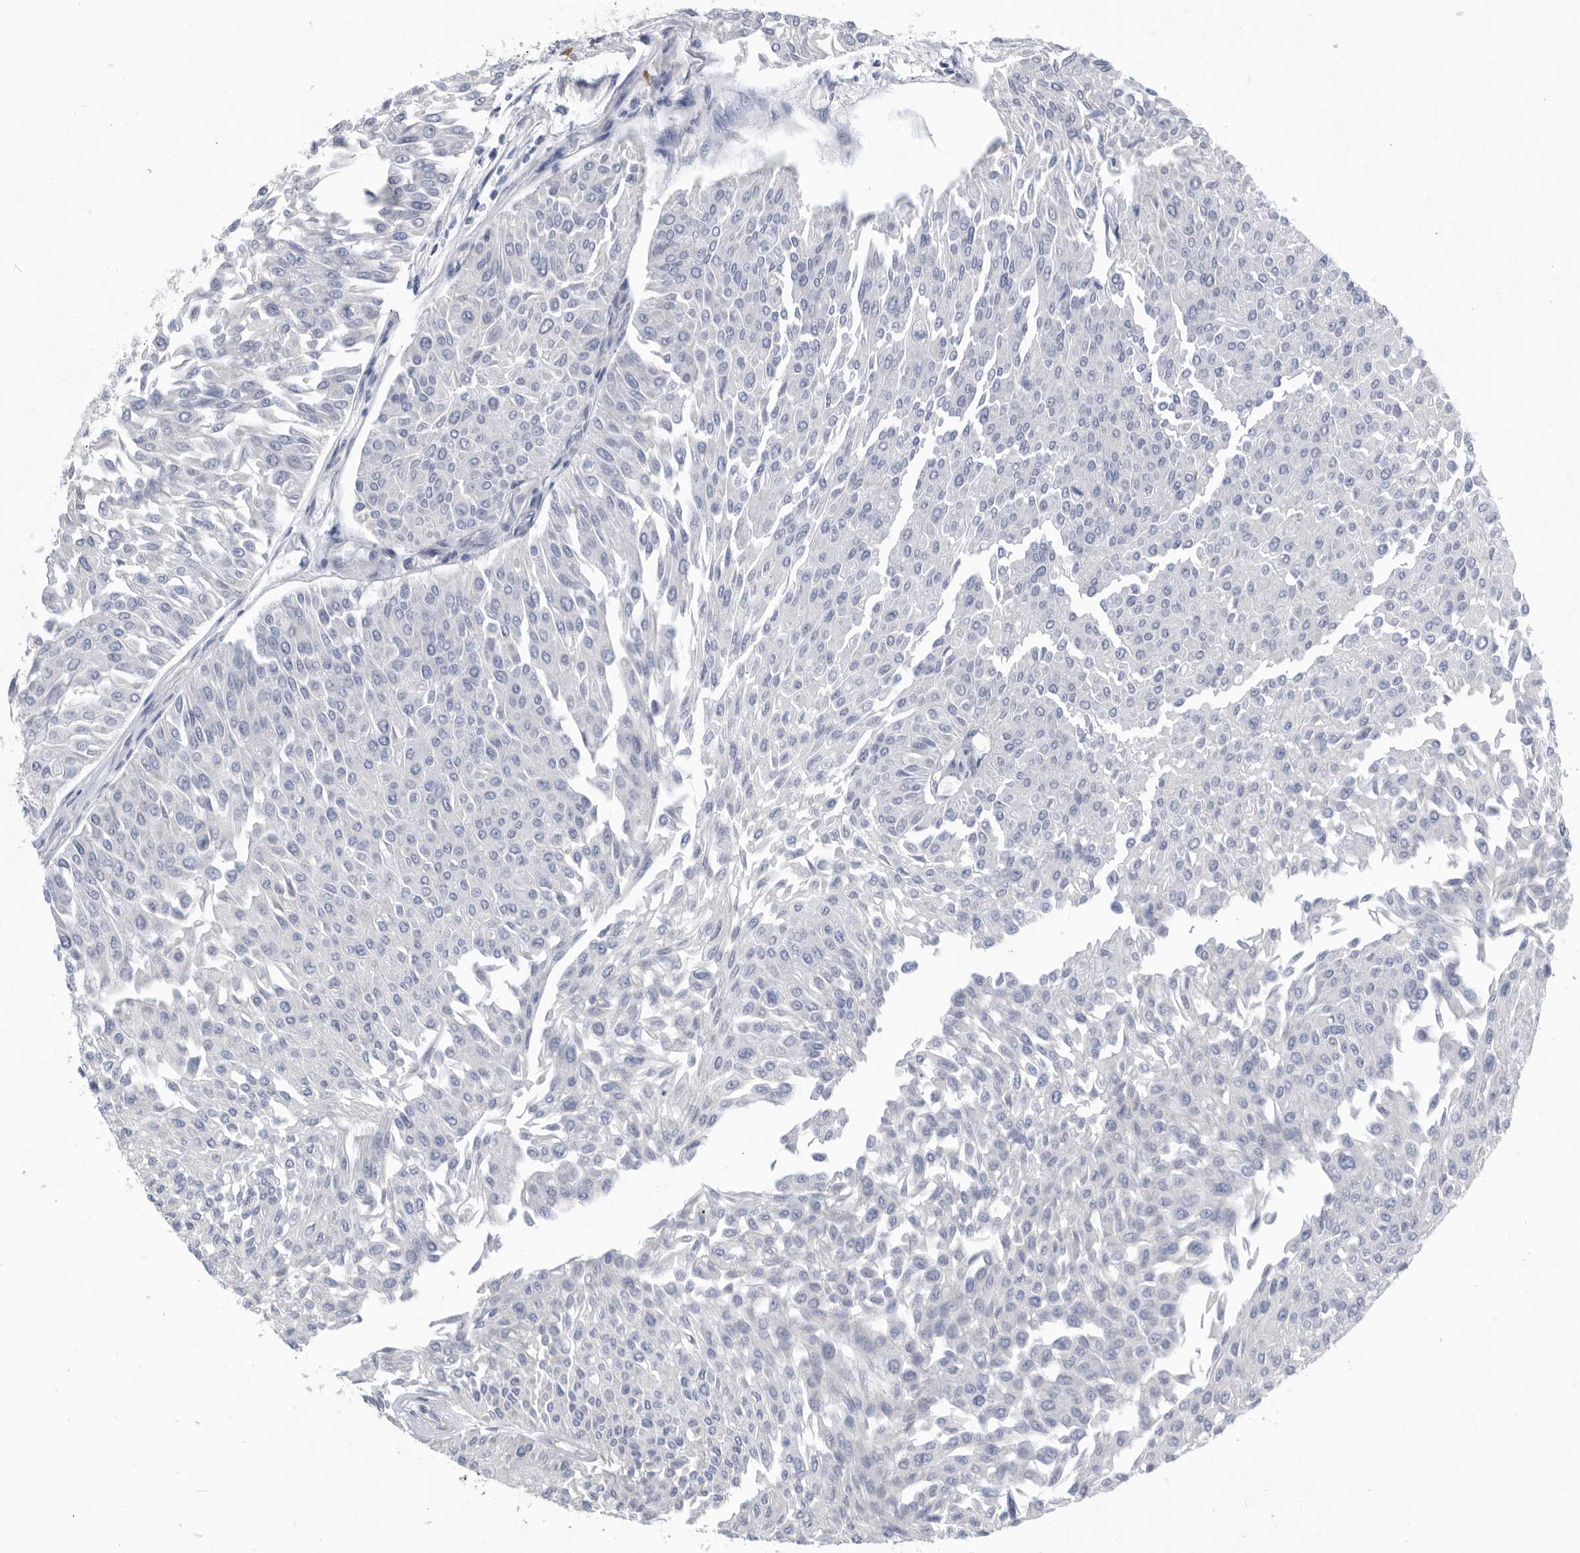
{"staining": {"intensity": "negative", "quantity": "none", "location": "none"}, "tissue": "urothelial cancer", "cell_type": "Tumor cells", "image_type": "cancer", "snomed": [{"axis": "morphology", "description": "Urothelial carcinoma, Low grade"}, {"axis": "topography", "description": "Urinary bladder"}], "caption": "This is an immunohistochemistry image of human low-grade urothelial carcinoma. There is no expression in tumor cells.", "gene": "BTBD6", "patient": {"sex": "male", "age": 67}}